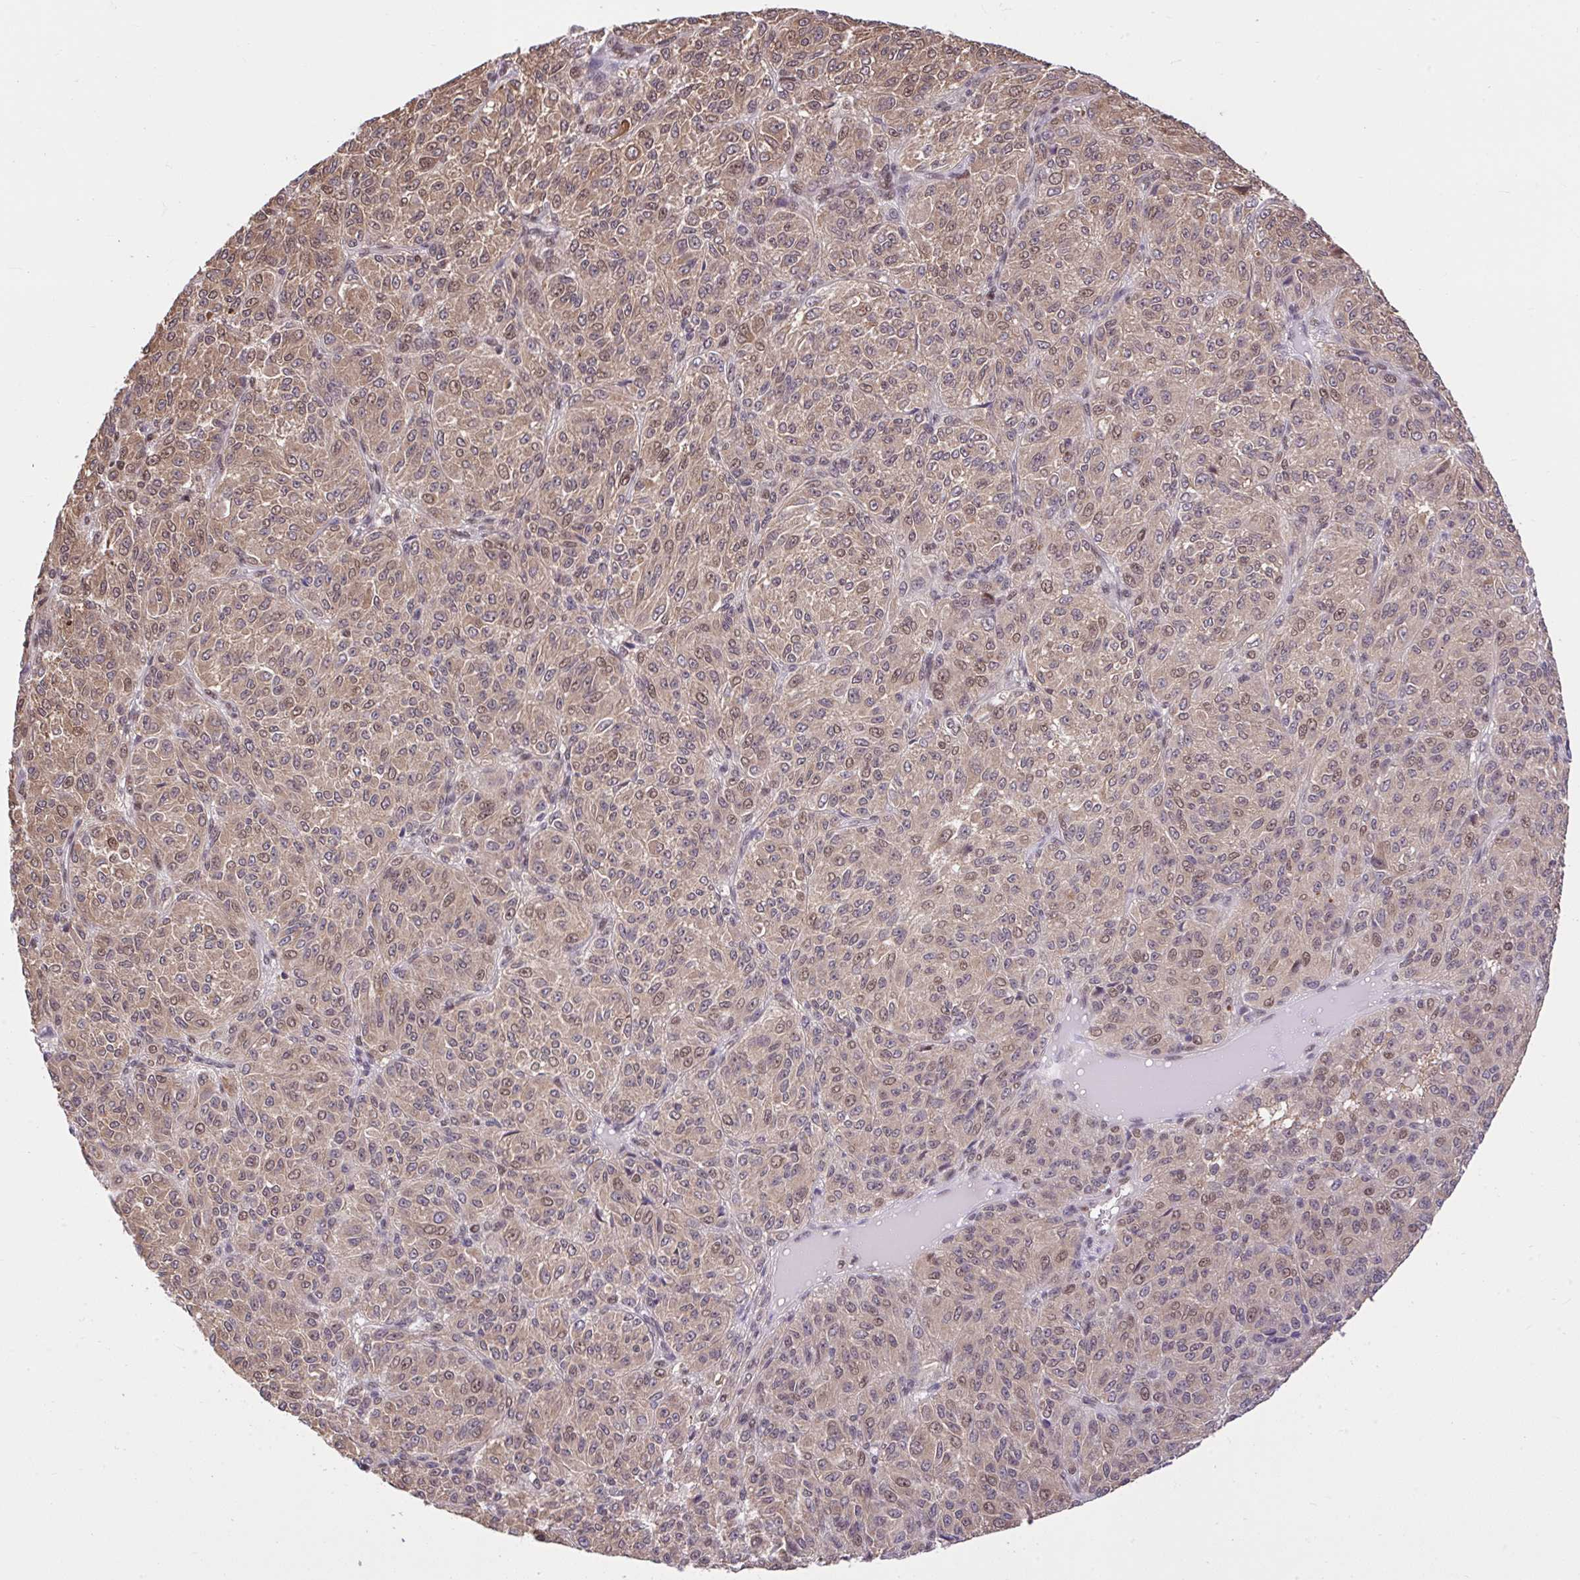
{"staining": {"intensity": "weak", "quantity": ">75%", "location": "cytoplasmic/membranous,nuclear"}, "tissue": "melanoma", "cell_type": "Tumor cells", "image_type": "cancer", "snomed": [{"axis": "morphology", "description": "Malignant melanoma, Metastatic site"}, {"axis": "topography", "description": "Brain"}], "caption": "This photomicrograph shows immunohistochemistry staining of human malignant melanoma (metastatic site), with low weak cytoplasmic/membranous and nuclear staining in about >75% of tumor cells.", "gene": "GLIS3", "patient": {"sex": "female", "age": 56}}